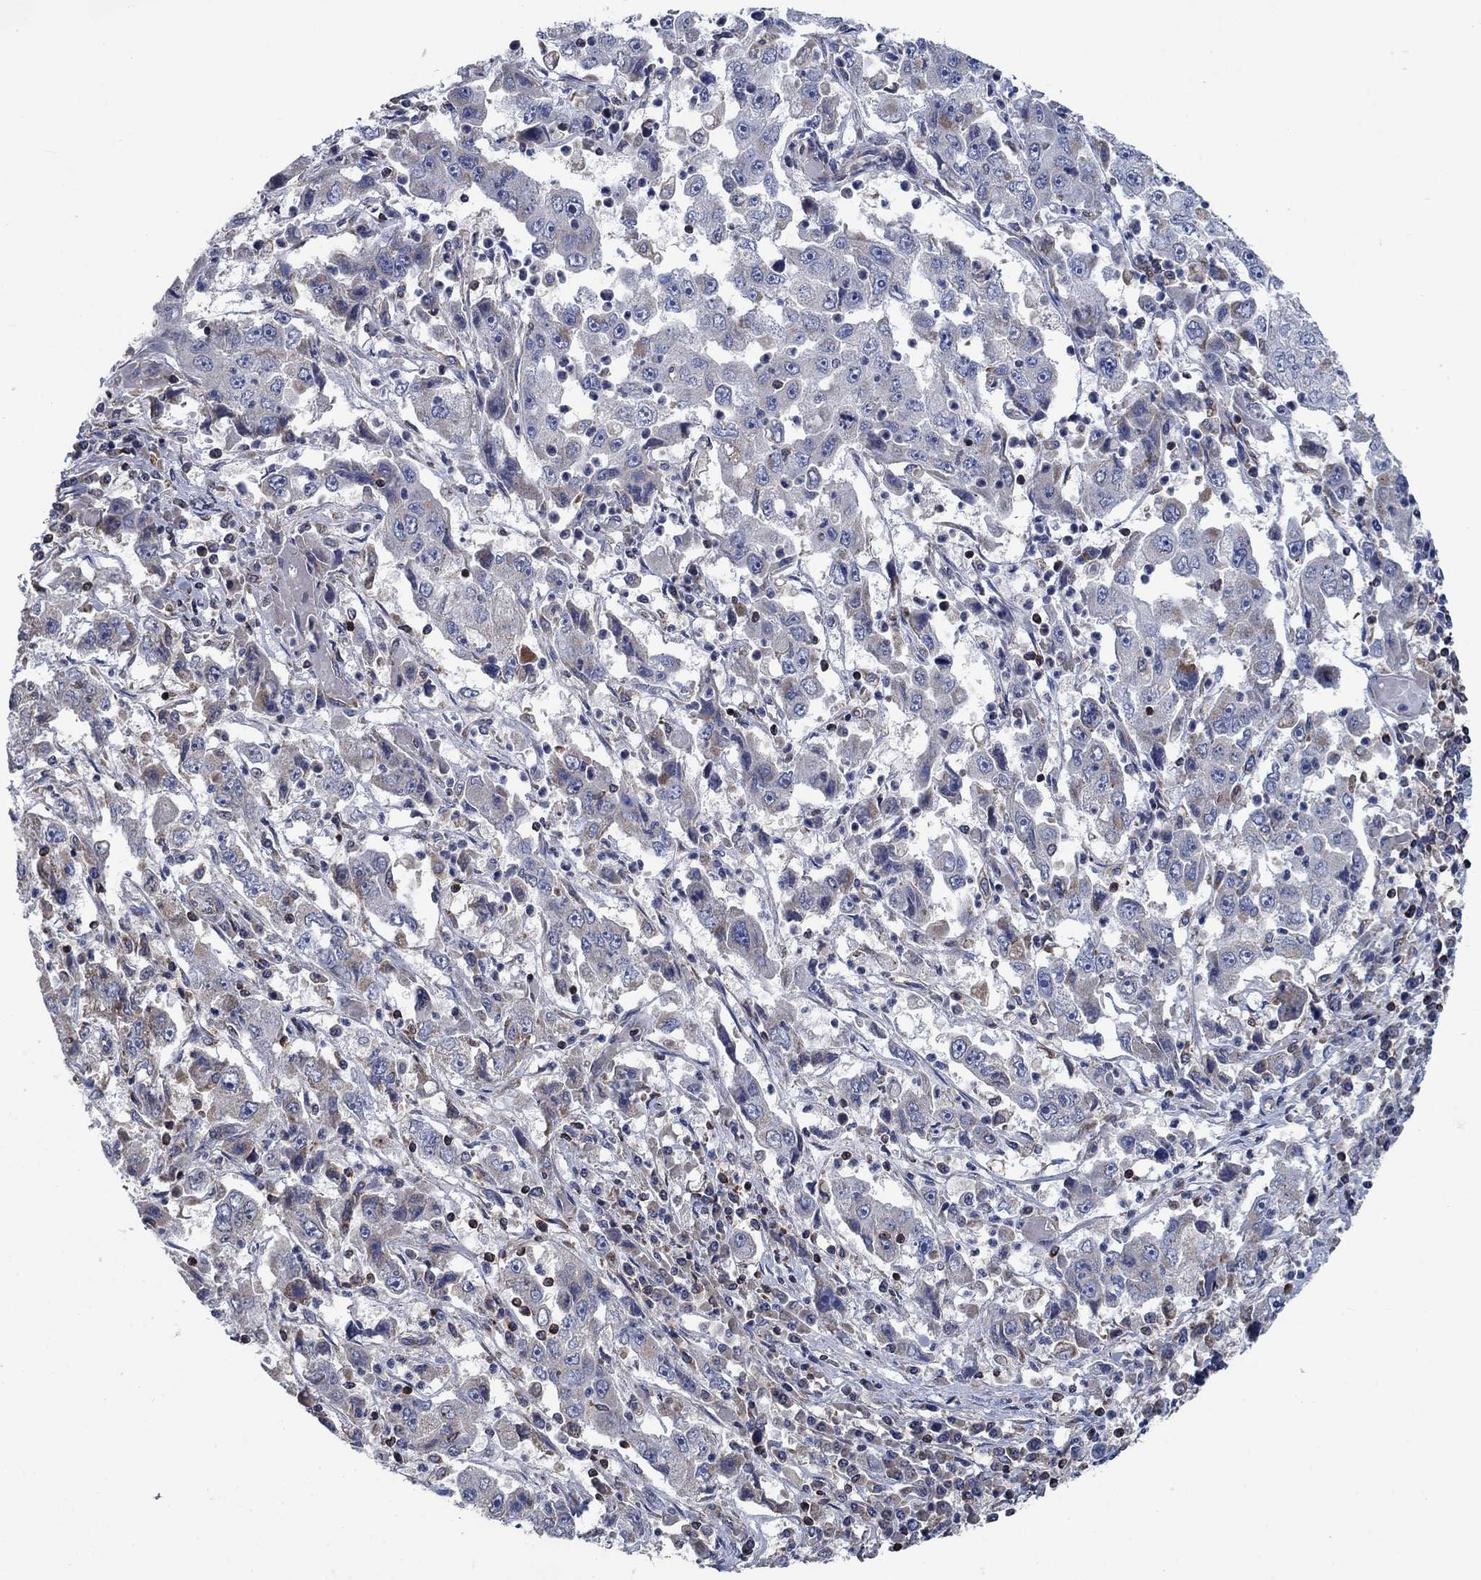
{"staining": {"intensity": "negative", "quantity": "none", "location": "none"}, "tissue": "cervical cancer", "cell_type": "Tumor cells", "image_type": "cancer", "snomed": [{"axis": "morphology", "description": "Squamous cell carcinoma, NOS"}, {"axis": "topography", "description": "Cervix"}], "caption": "Immunohistochemistry (IHC) of human squamous cell carcinoma (cervical) reveals no positivity in tumor cells.", "gene": "STXBP6", "patient": {"sex": "female", "age": 36}}